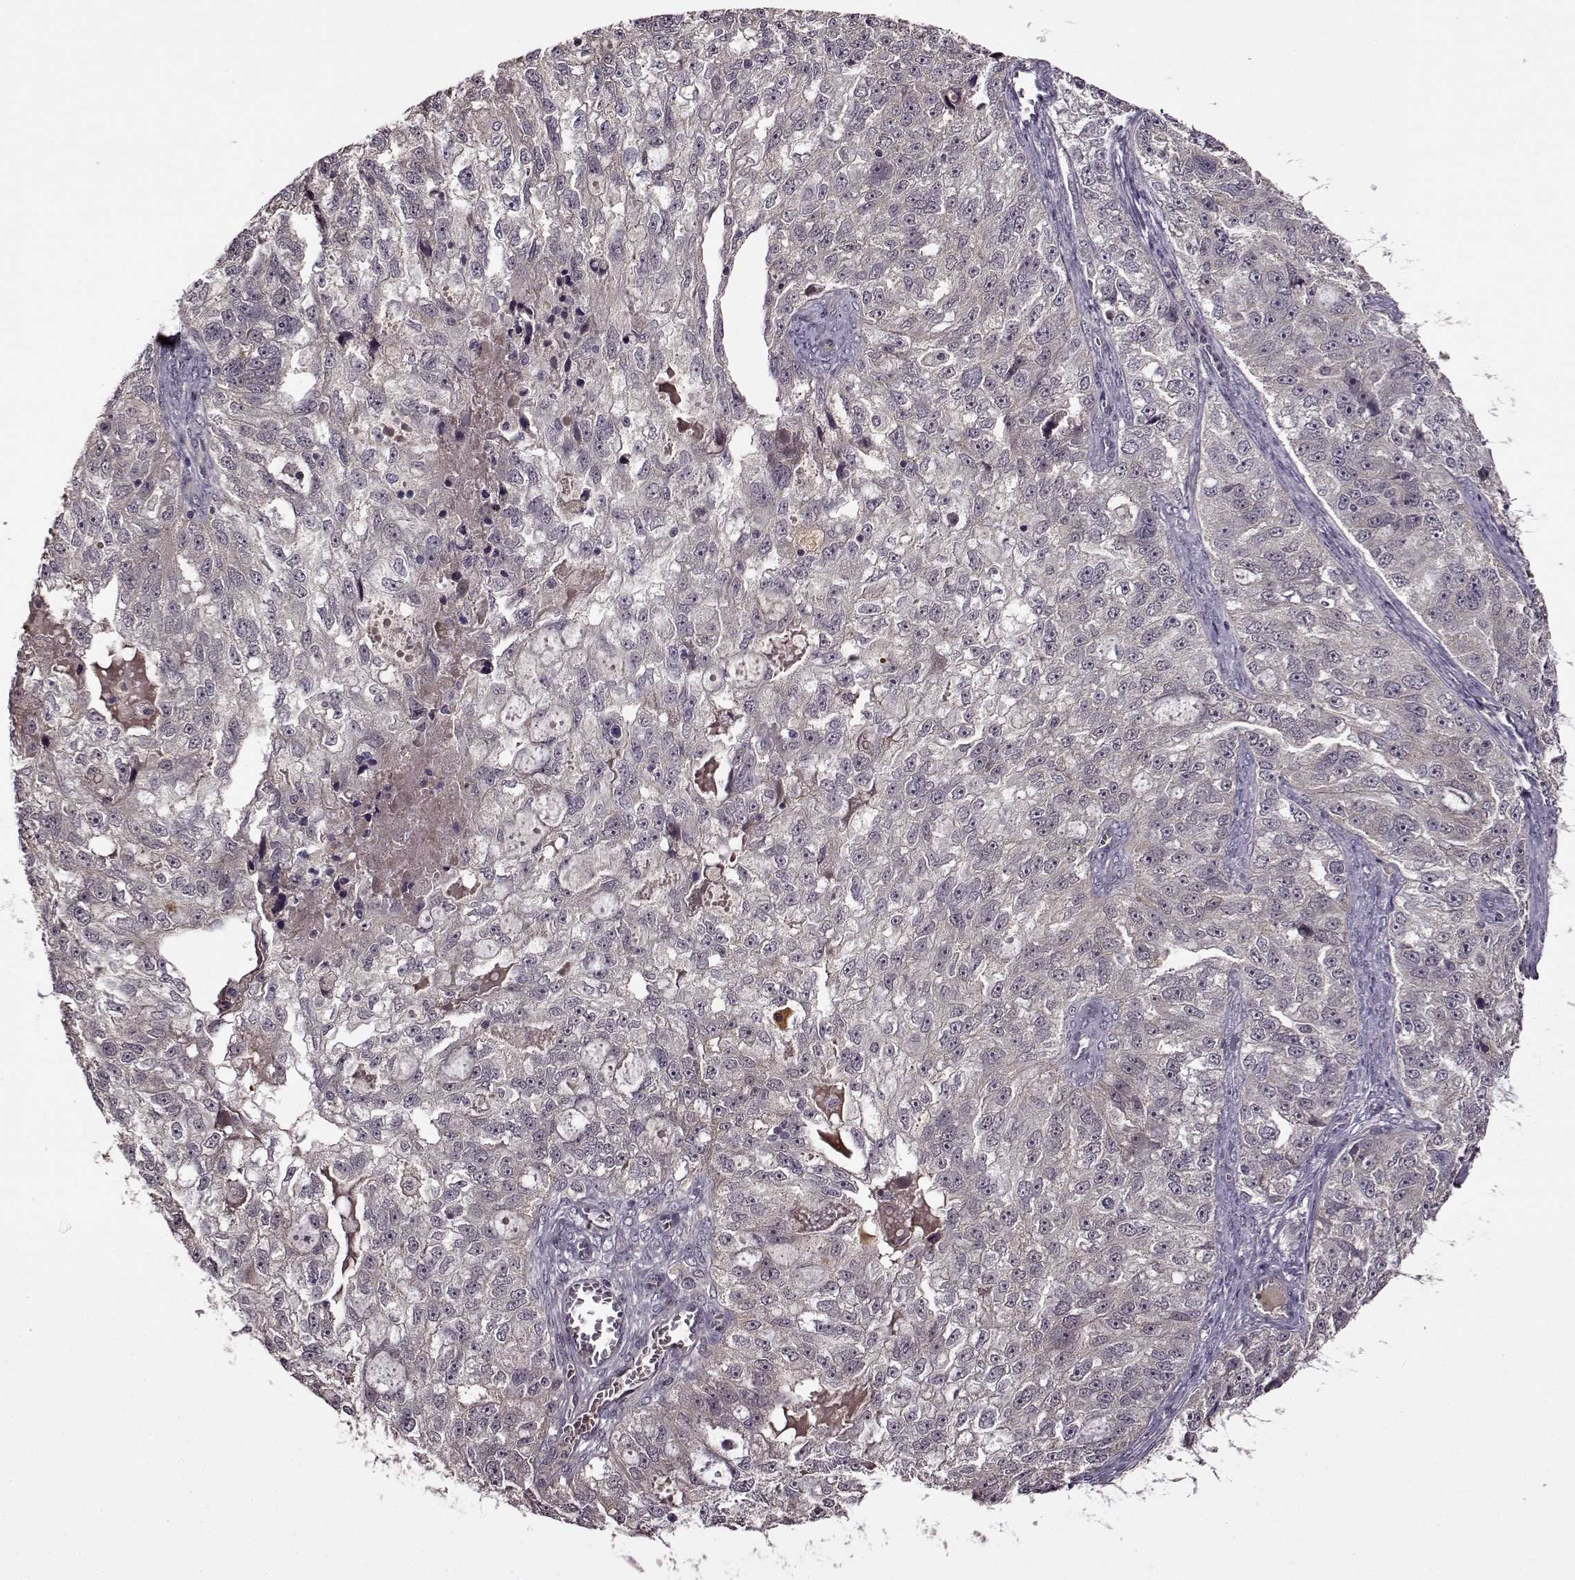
{"staining": {"intensity": "negative", "quantity": "none", "location": "none"}, "tissue": "ovarian cancer", "cell_type": "Tumor cells", "image_type": "cancer", "snomed": [{"axis": "morphology", "description": "Cystadenocarcinoma, serous, NOS"}, {"axis": "topography", "description": "Ovary"}], "caption": "Tumor cells are negative for brown protein staining in ovarian serous cystadenocarcinoma.", "gene": "MAIP1", "patient": {"sex": "female", "age": 51}}